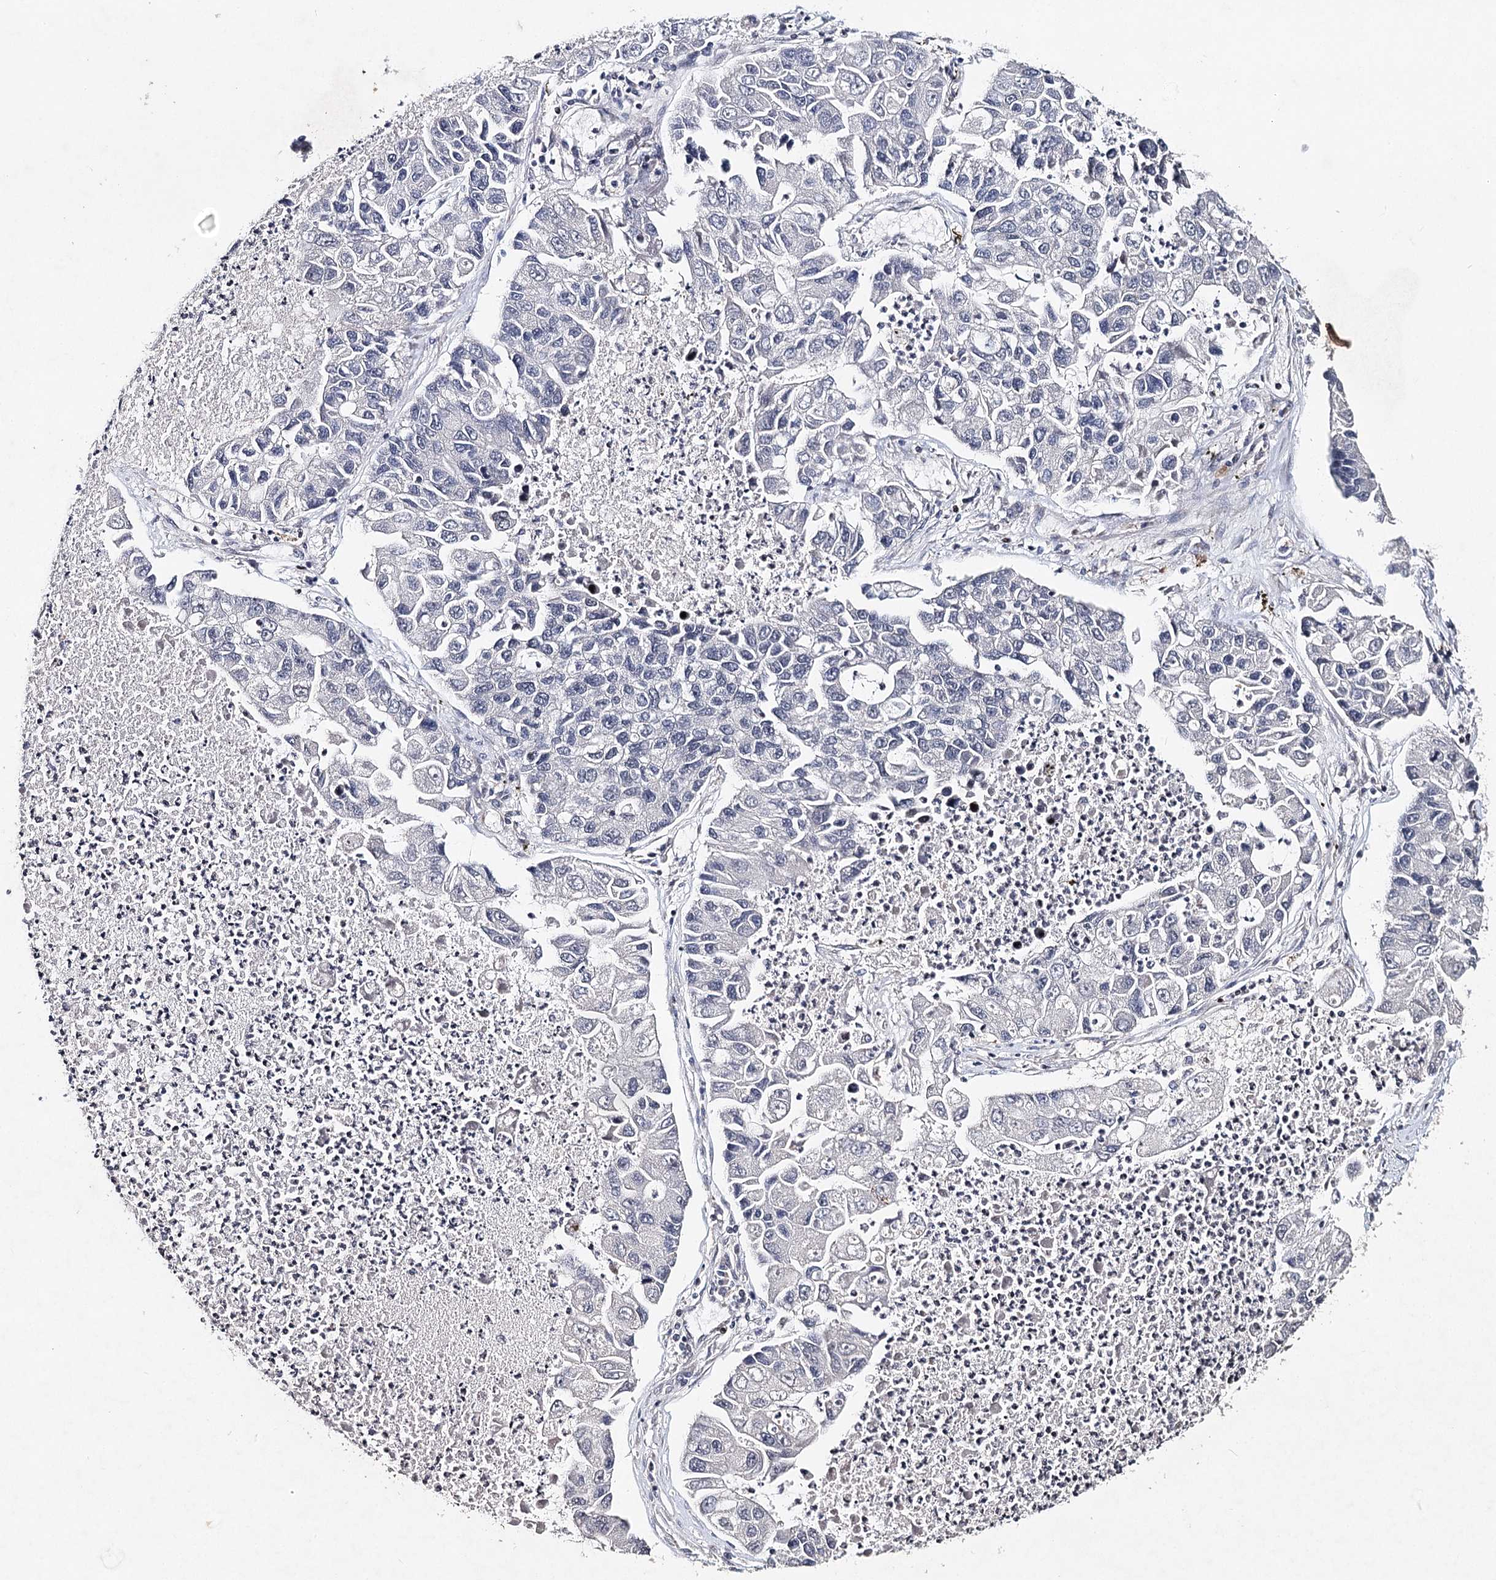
{"staining": {"intensity": "negative", "quantity": "none", "location": "none"}, "tissue": "lung cancer", "cell_type": "Tumor cells", "image_type": "cancer", "snomed": [{"axis": "morphology", "description": "Adenocarcinoma, NOS"}, {"axis": "topography", "description": "Lung"}], "caption": "High magnification brightfield microscopy of lung cancer stained with DAB (3,3'-diaminobenzidine) (brown) and counterstained with hematoxylin (blue): tumor cells show no significant expression.", "gene": "FRMD4A", "patient": {"sex": "female", "age": 51}}